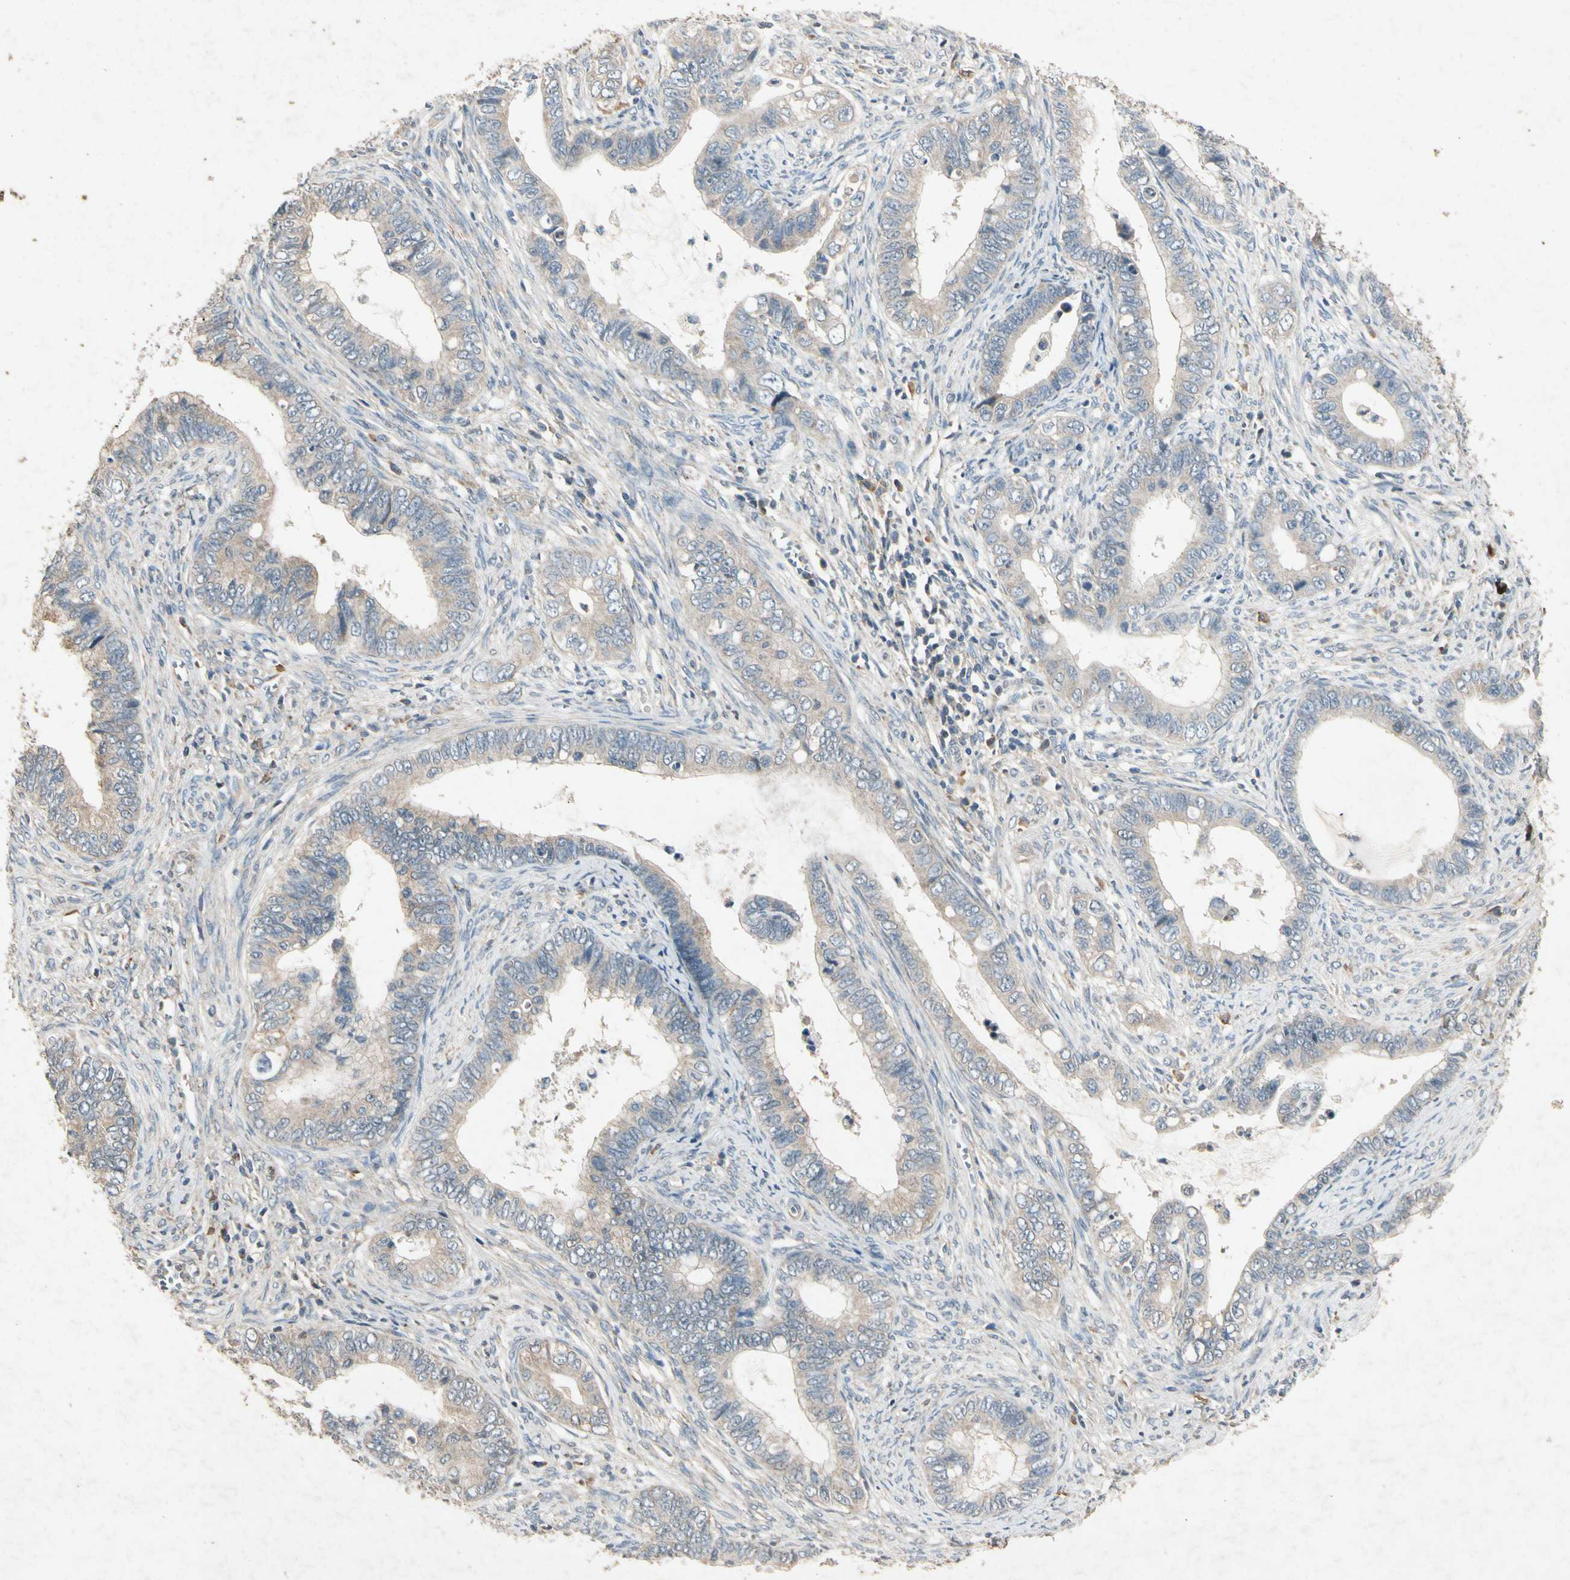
{"staining": {"intensity": "weak", "quantity": "<25%", "location": "cytoplasmic/membranous"}, "tissue": "cervical cancer", "cell_type": "Tumor cells", "image_type": "cancer", "snomed": [{"axis": "morphology", "description": "Adenocarcinoma, NOS"}, {"axis": "topography", "description": "Cervix"}], "caption": "A micrograph of adenocarcinoma (cervical) stained for a protein shows no brown staining in tumor cells.", "gene": "GPLD1", "patient": {"sex": "female", "age": 44}}